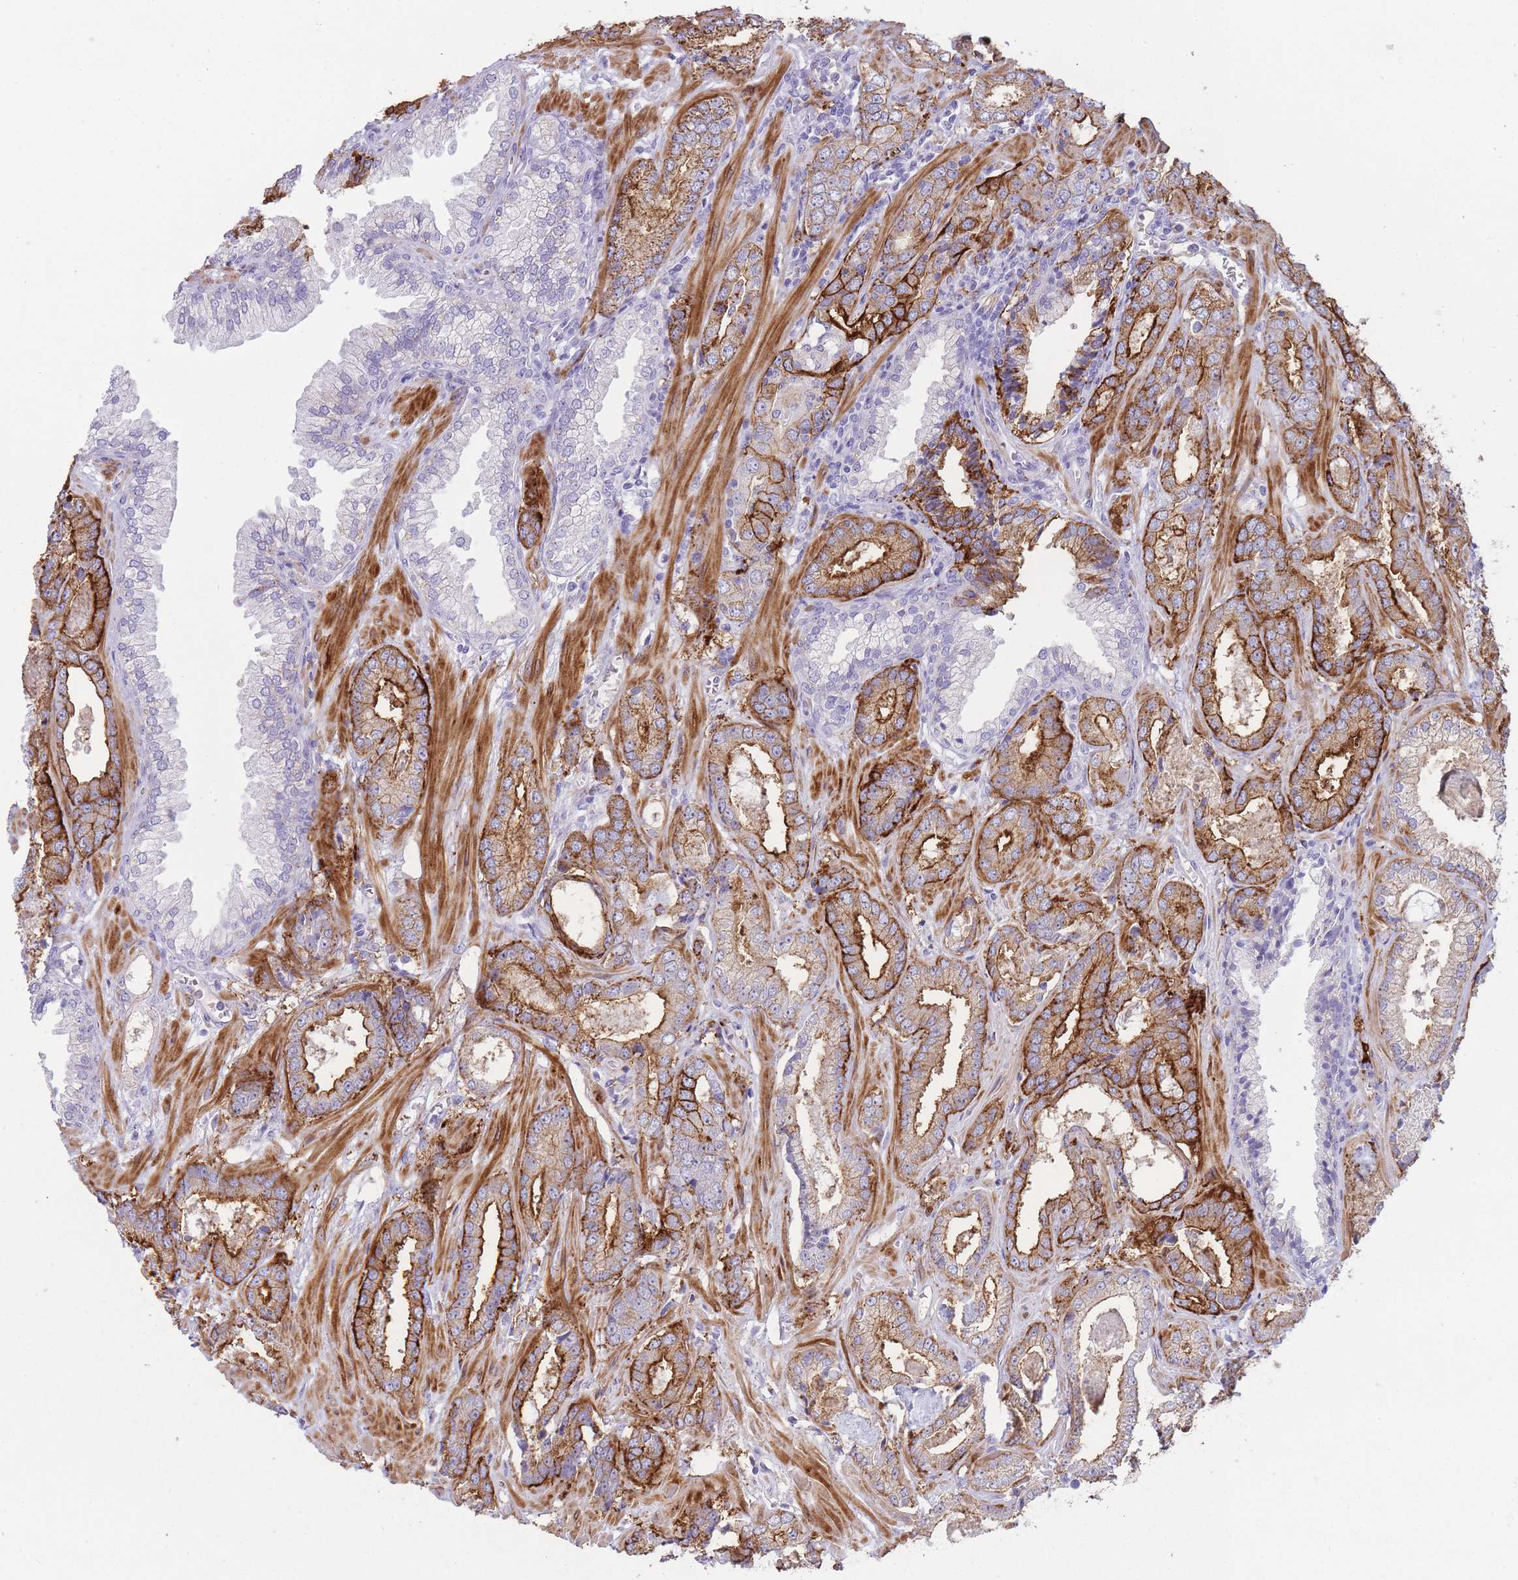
{"staining": {"intensity": "strong", "quantity": "25%-75%", "location": "cytoplasmic/membranous"}, "tissue": "prostate cancer", "cell_type": "Tumor cells", "image_type": "cancer", "snomed": [{"axis": "morphology", "description": "Adenocarcinoma, Low grade"}, {"axis": "topography", "description": "Prostate"}], "caption": "A brown stain labels strong cytoplasmic/membranous positivity of a protein in prostate cancer tumor cells. (DAB = brown stain, brightfield microscopy at high magnification).", "gene": "UTP14A", "patient": {"sex": "male", "age": 60}}